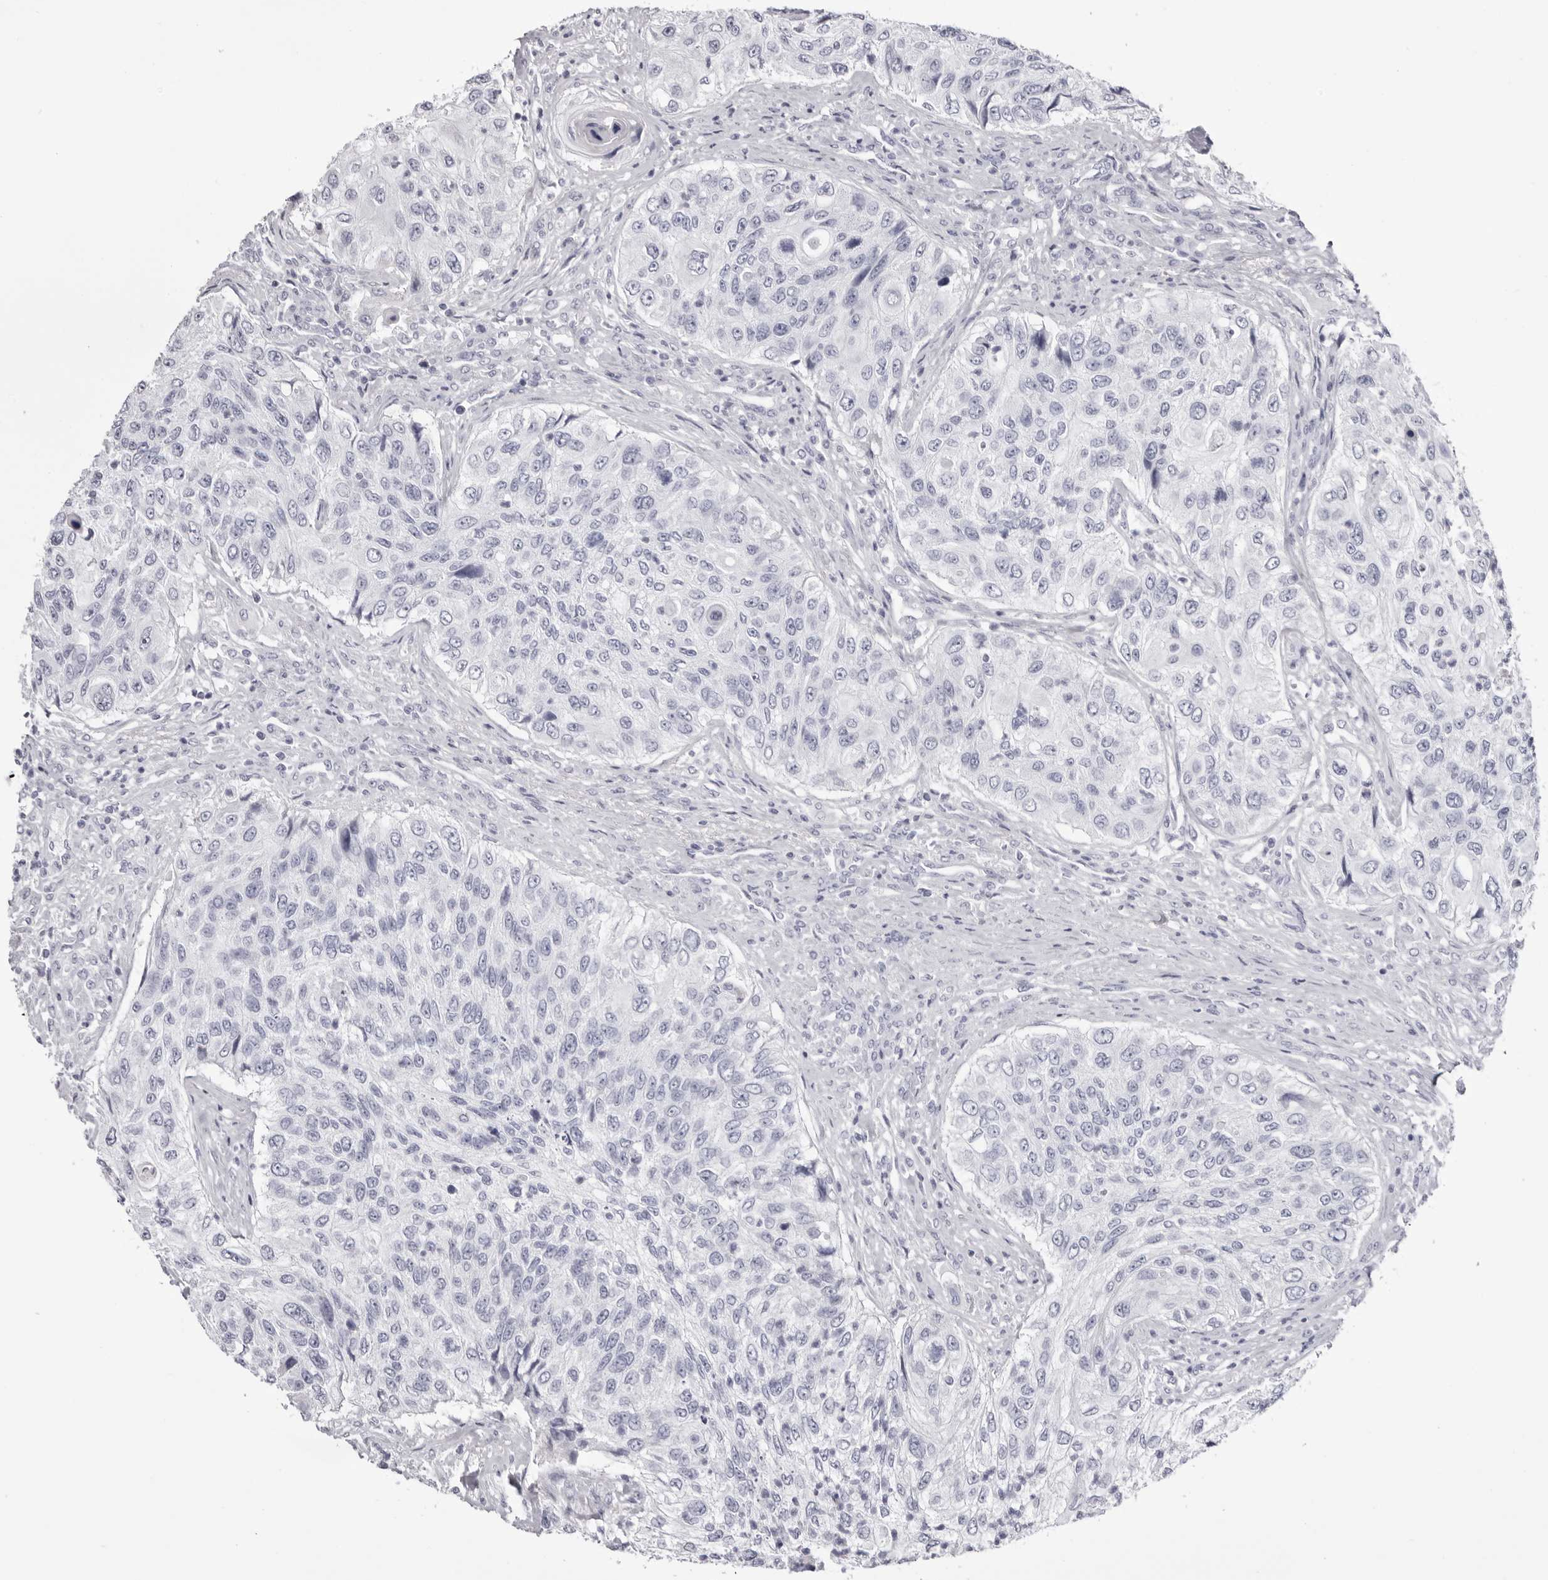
{"staining": {"intensity": "negative", "quantity": "none", "location": "none"}, "tissue": "urothelial cancer", "cell_type": "Tumor cells", "image_type": "cancer", "snomed": [{"axis": "morphology", "description": "Urothelial carcinoma, High grade"}, {"axis": "topography", "description": "Urinary bladder"}], "caption": "Immunohistochemical staining of urothelial cancer shows no significant expression in tumor cells.", "gene": "LPO", "patient": {"sex": "female", "age": 60}}